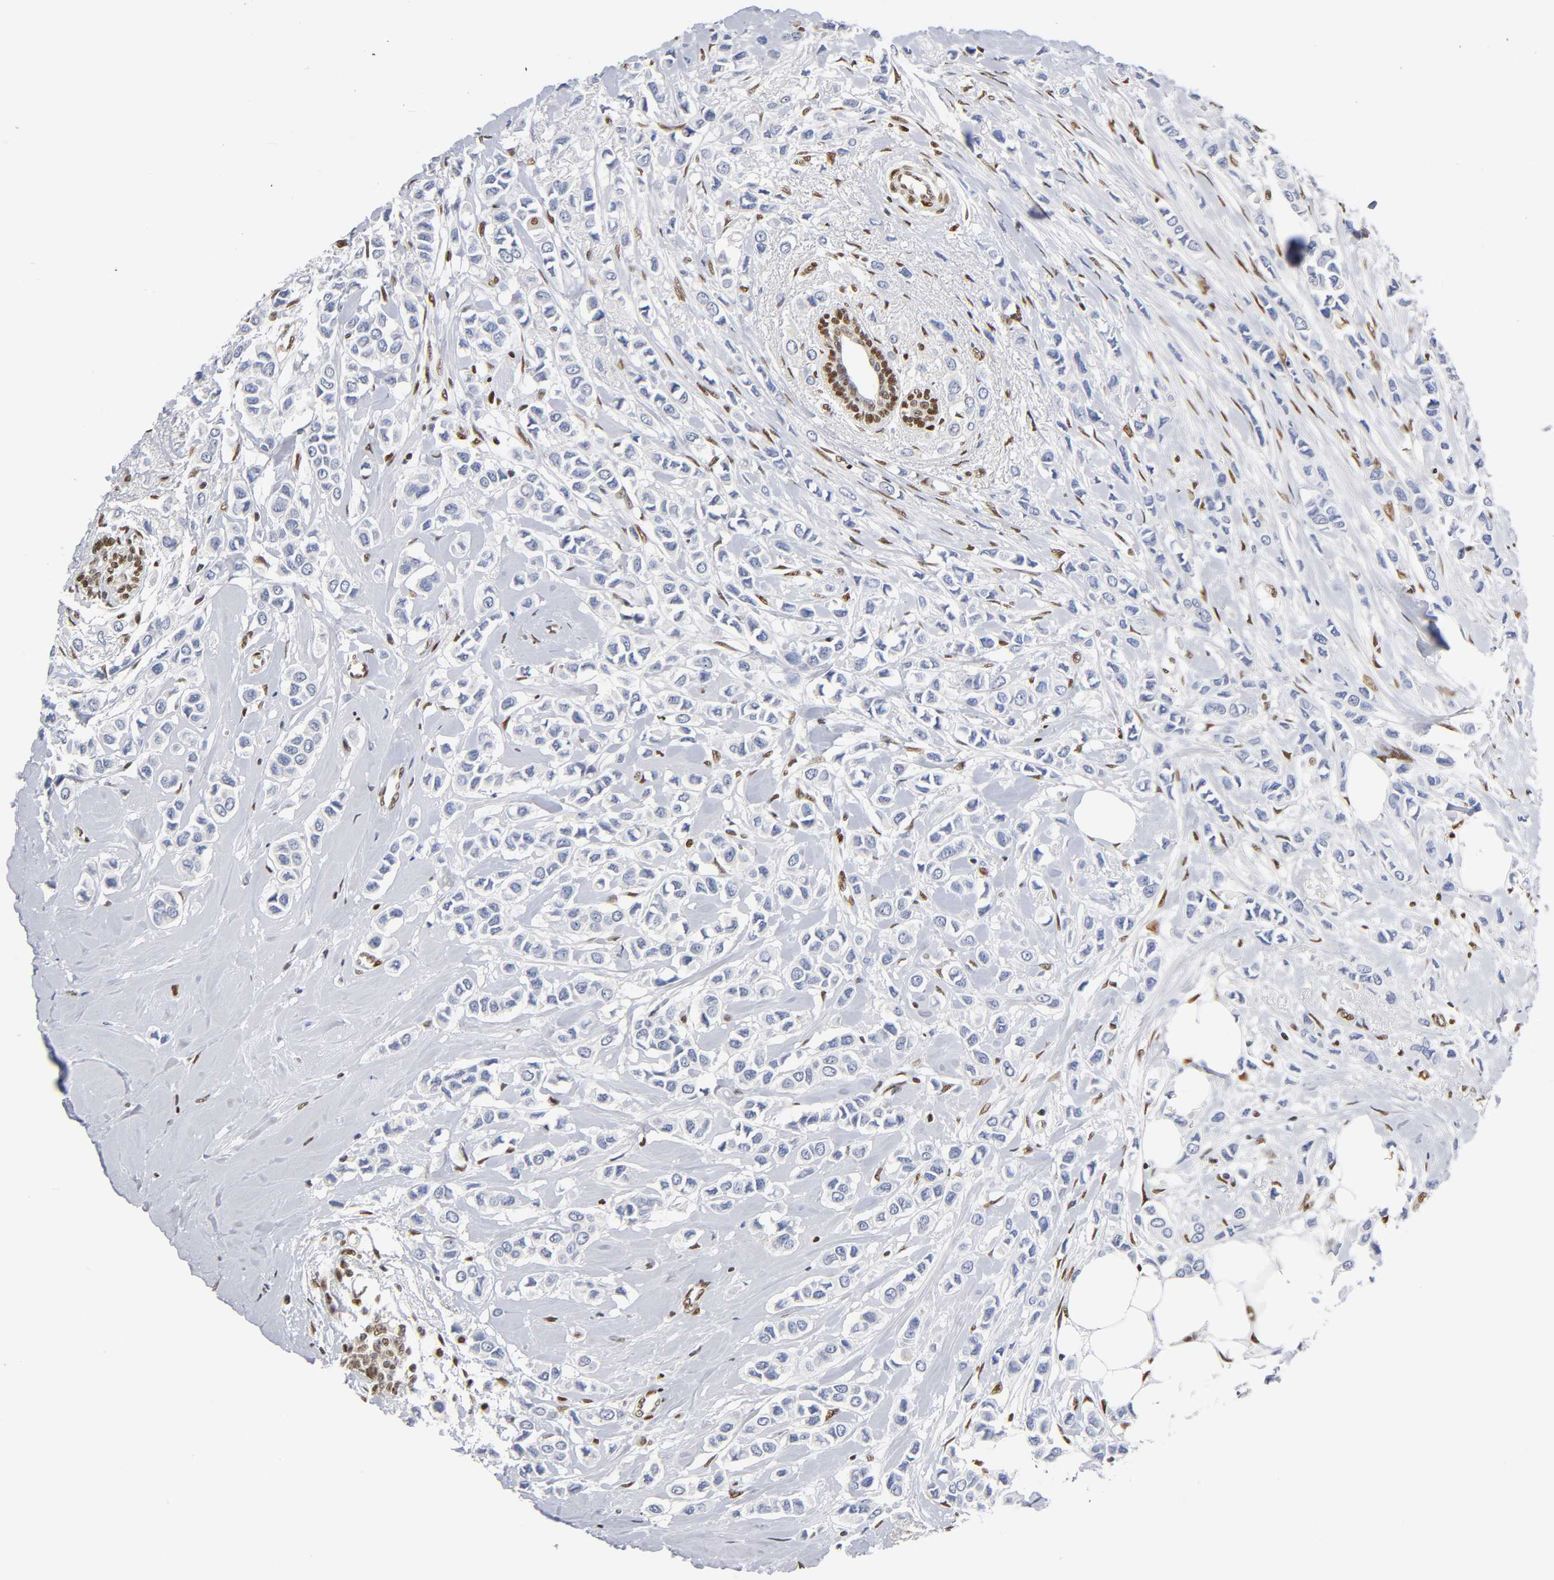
{"staining": {"intensity": "negative", "quantity": "none", "location": "none"}, "tissue": "breast cancer", "cell_type": "Tumor cells", "image_type": "cancer", "snomed": [{"axis": "morphology", "description": "Lobular carcinoma"}, {"axis": "topography", "description": "Breast"}], "caption": "This is a photomicrograph of immunohistochemistry (IHC) staining of breast cancer, which shows no expression in tumor cells. (DAB immunohistochemistry (IHC) with hematoxylin counter stain).", "gene": "NR3C1", "patient": {"sex": "female", "age": 51}}